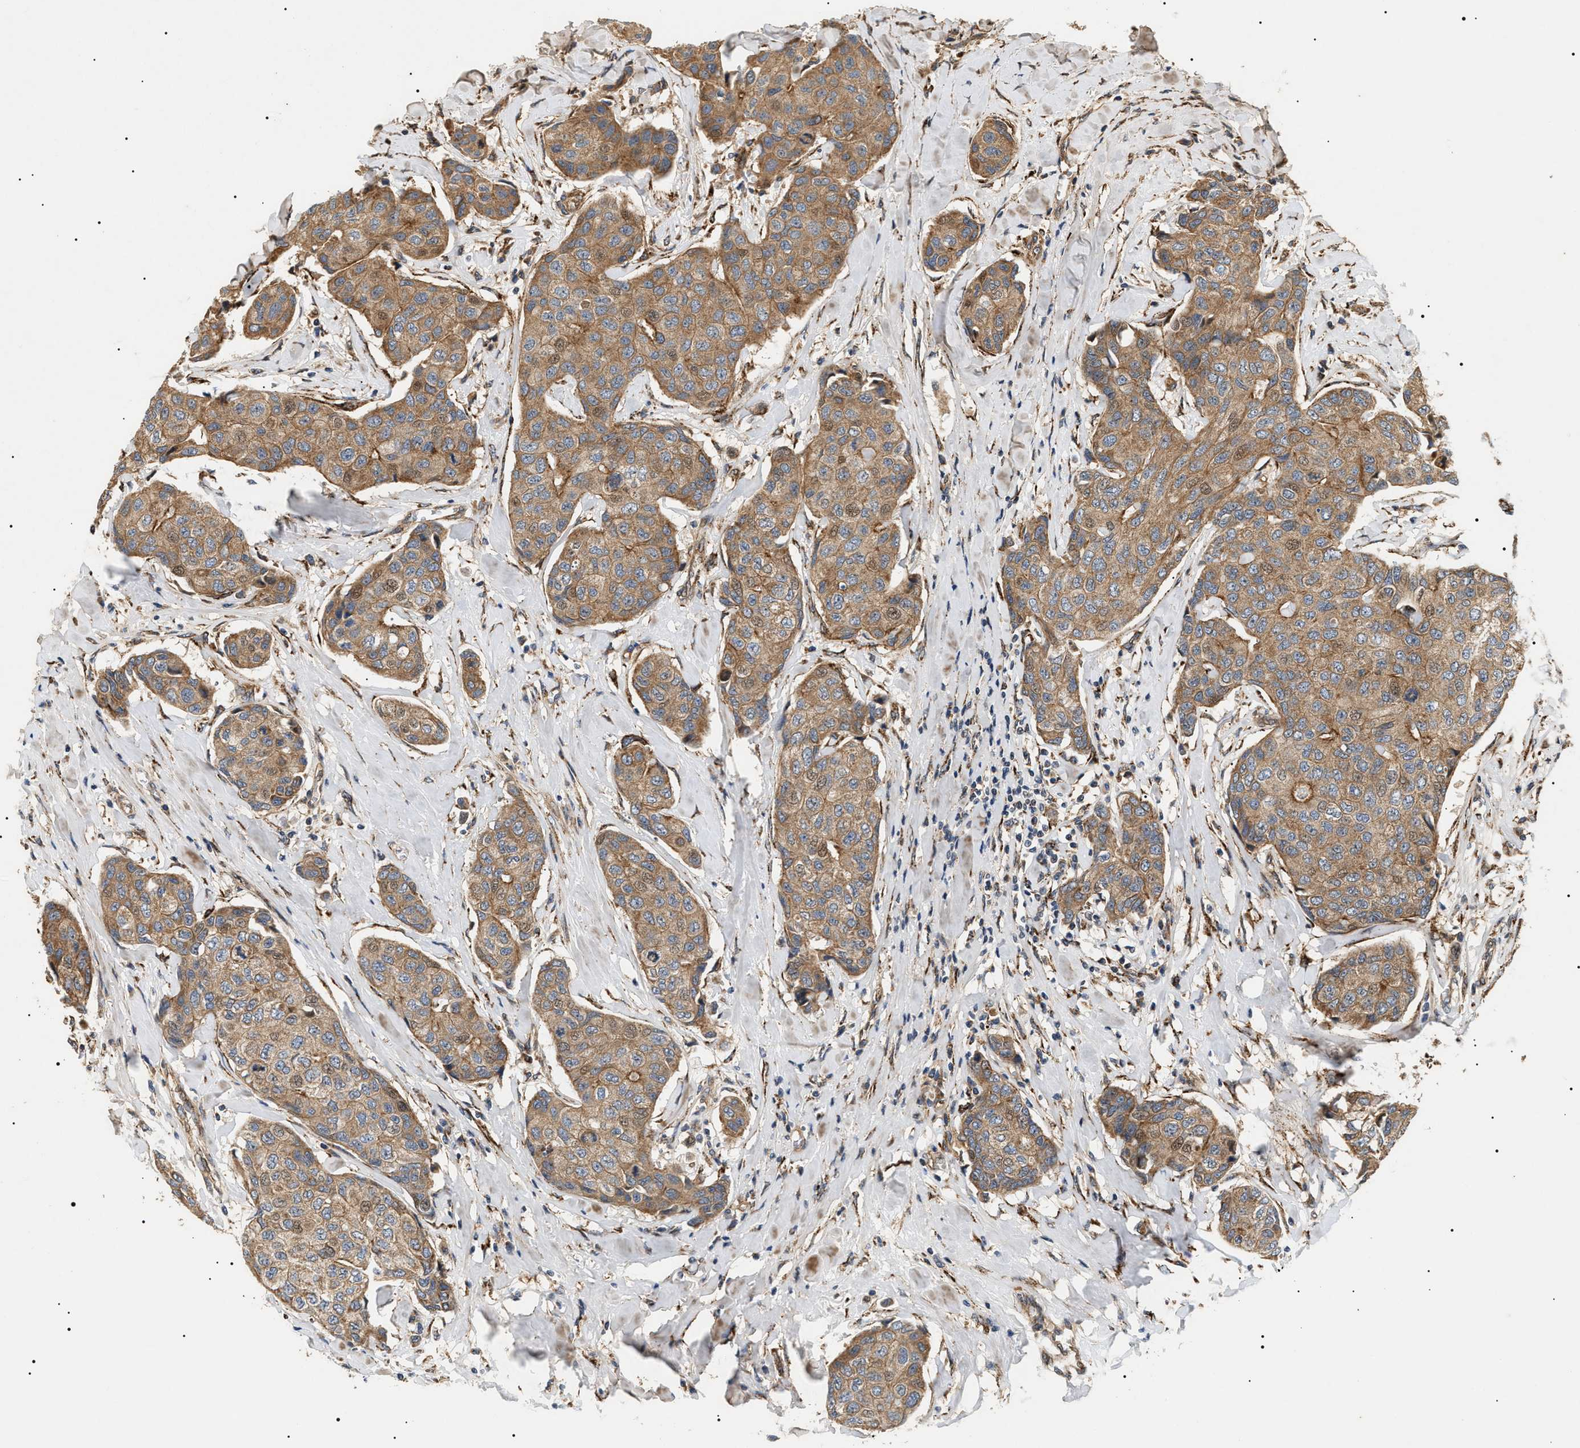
{"staining": {"intensity": "moderate", "quantity": ">75%", "location": "cytoplasmic/membranous,nuclear"}, "tissue": "breast cancer", "cell_type": "Tumor cells", "image_type": "cancer", "snomed": [{"axis": "morphology", "description": "Duct carcinoma"}, {"axis": "topography", "description": "Breast"}], "caption": "Immunohistochemistry (IHC) photomicrograph of neoplastic tissue: breast cancer stained using immunohistochemistry (IHC) reveals medium levels of moderate protein expression localized specifically in the cytoplasmic/membranous and nuclear of tumor cells, appearing as a cytoplasmic/membranous and nuclear brown color.", "gene": "ZBTB26", "patient": {"sex": "female", "age": 80}}